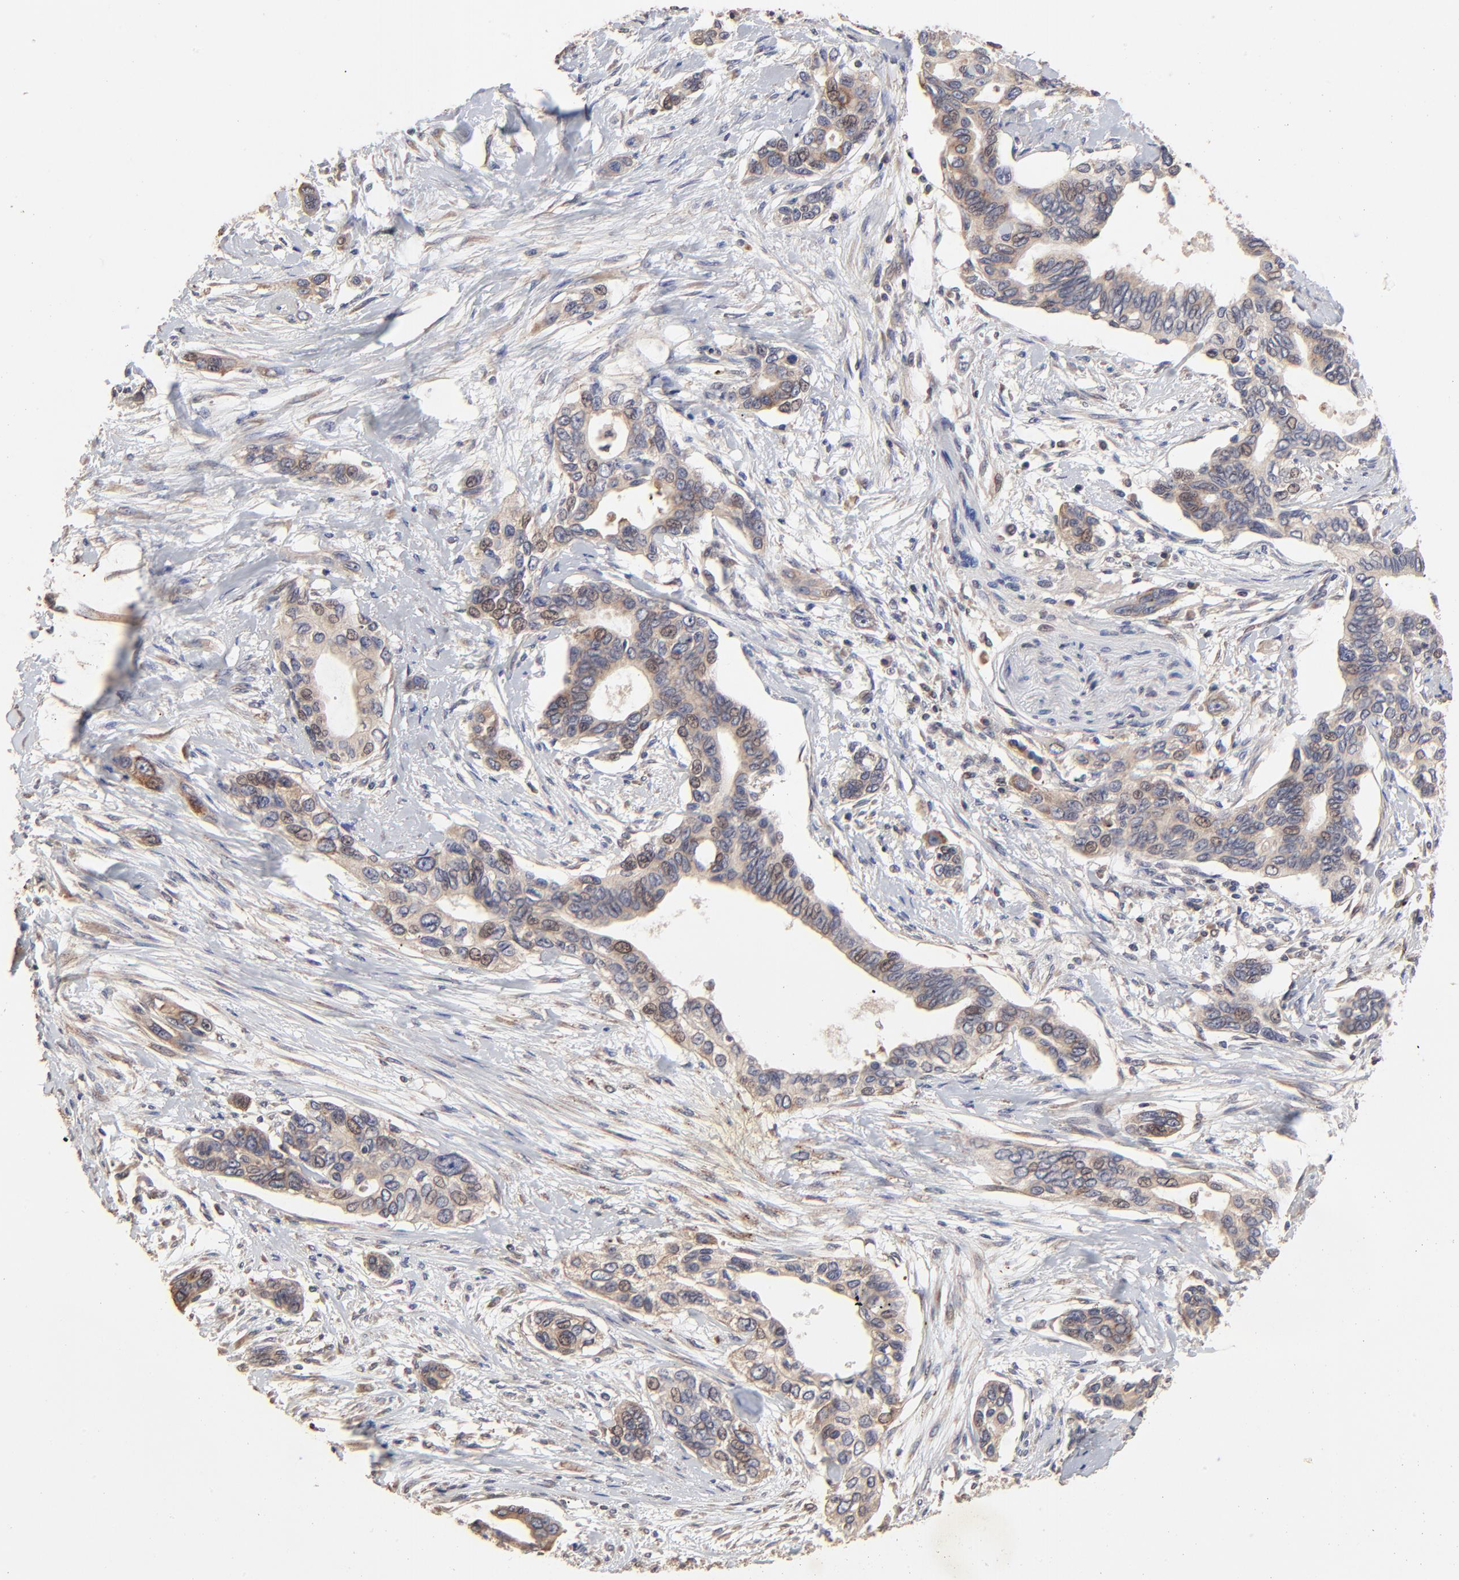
{"staining": {"intensity": "weak", "quantity": "25%-75%", "location": "cytoplasmic/membranous"}, "tissue": "pancreatic cancer", "cell_type": "Tumor cells", "image_type": "cancer", "snomed": [{"axis": "morphology", "description": "Adenocarcinoma, NOS"}, {"axis": "topography", "description": "Pancreas"}], "caption": "Pancreatic cancer (adenocarcinoma) stained with a protein marker shows weak staining in tumor cells.", "gene": "ELP2", "patient": {"sex": "female", "age": 60}}